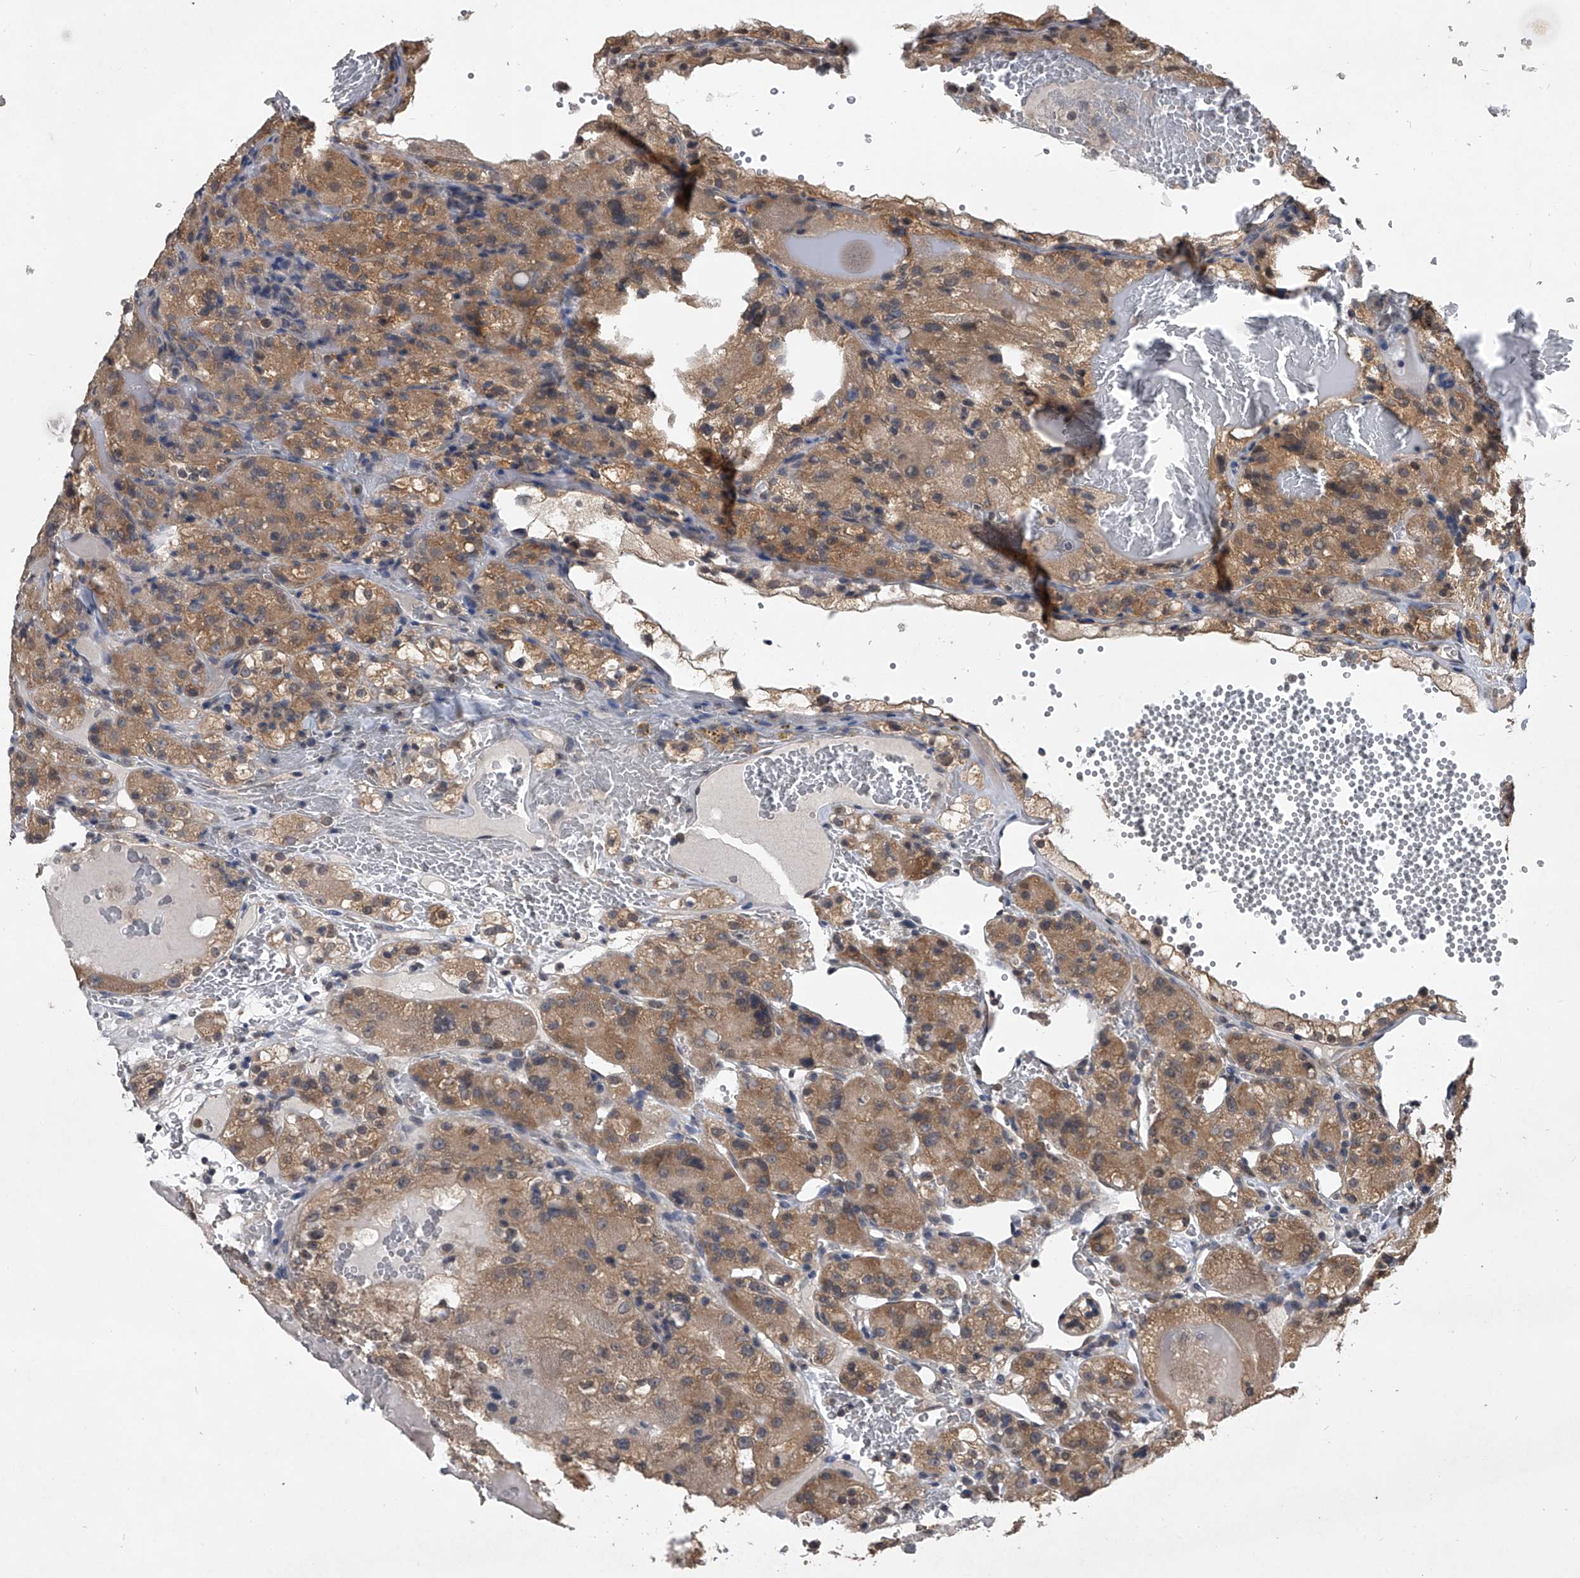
{"staining": {"intensity": "moderate", "quantity": ">75%", "location": "cytoplasmic/membranous"}, "tissue": "renal cancer", "cell_type": "Tumor cells", "image_type": "cancer", "snomed": [{"axis": "morphology", "description": "Normal tissue, NOS"}, {"axis": "morphology", "description": "Adenocarcinoma, NOS"}, {"axis": "topography", "description": "Kidney"}], "caption": "IHC histopathology image of neoplastic tissue: human adenocarcinoma (renal) stained using immunohistochemistry (IHC) shows medium levels of moderate protein expression localized specifically in the cytoplasmic/membranous of tumor cells, appearing as a cytoplasmic/membranous brown color.", "gene": "TSNAX", "patient": {"sex": "male", "age": 61}}